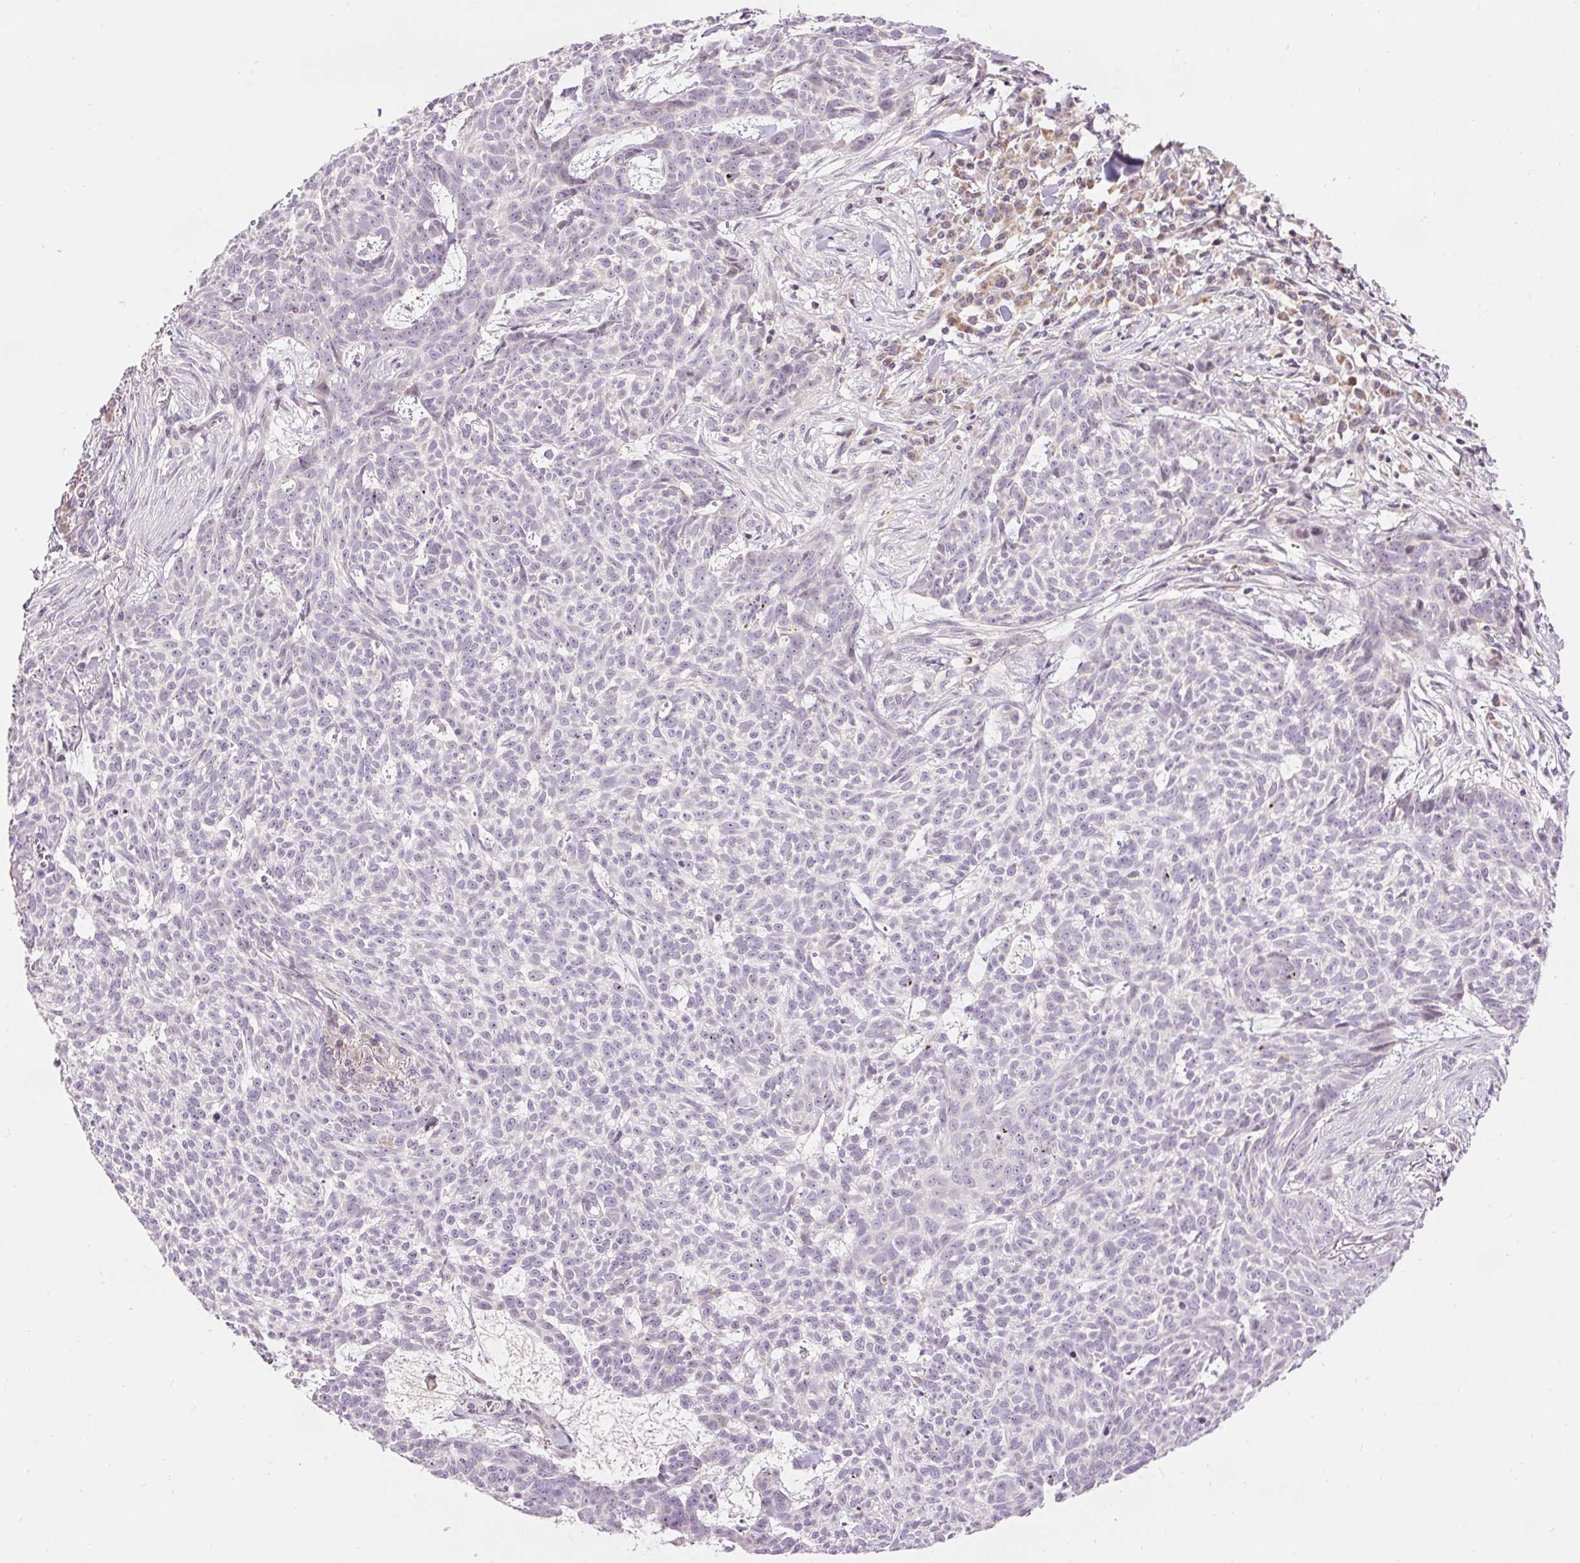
{"staining": {"intensity": "negative", "quantity": "none", "location": "none"}, "tissue": "skin cancer", "cell_type": "Tumor cells", "image_type": "cancer", "snomed": [{"axis": "morphology", "description": "Basal cell carcinoma"}, {"axis": "topography", "description": "Skin"}], "caption": "Immunohistochemistry of human skin basal cell carcinoma demonstrates no staining in tumor cells.", "gene": "ABHD11", "patient": {"sex": "female", "age": 93}}